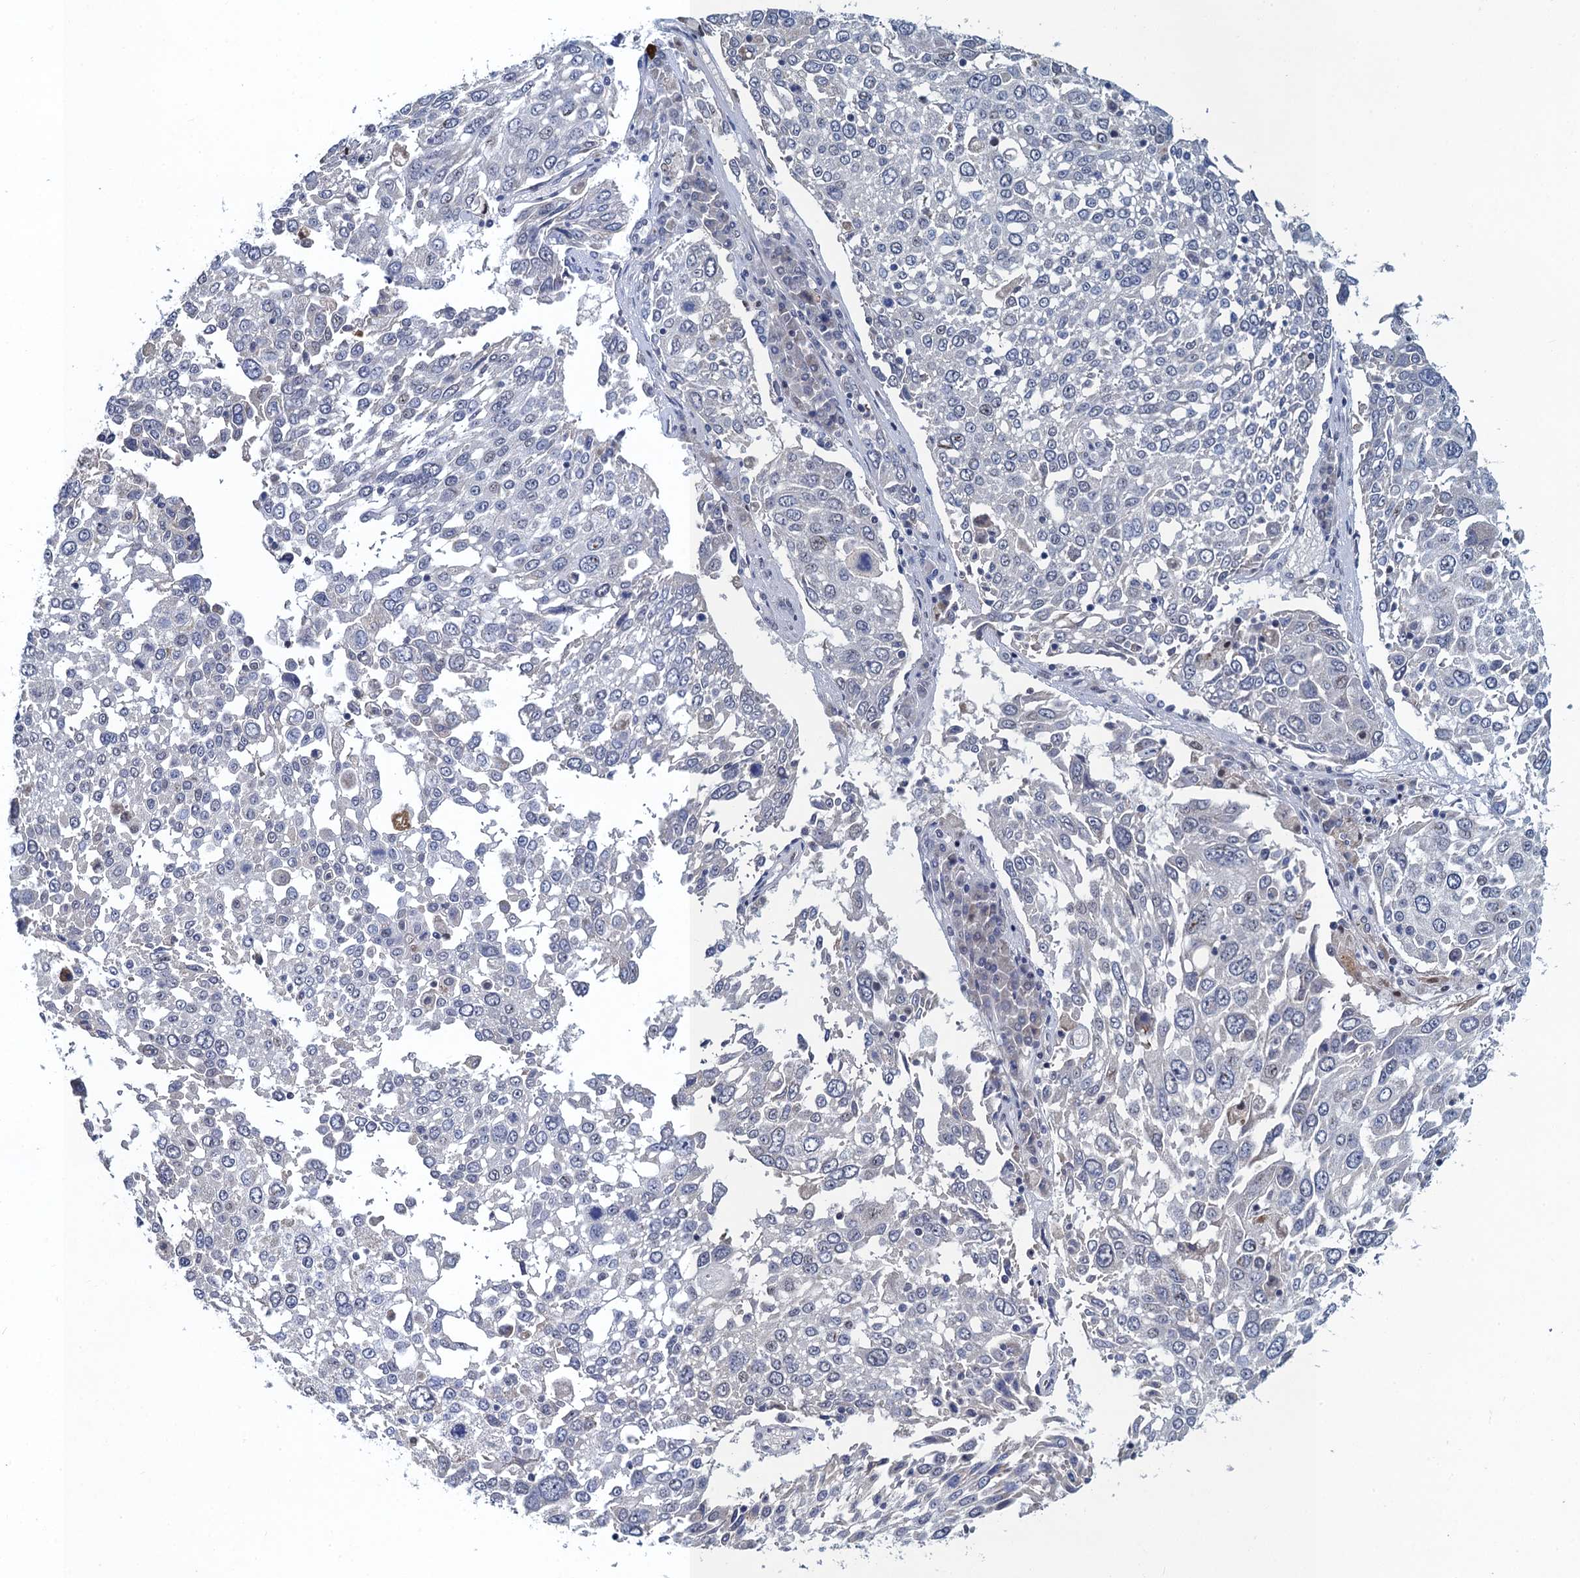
{"staining": {"intensity": "negative", "quantity": "none", "location": "none"}, "tissue": "lung cancer", "cell_type": "Tumor cells", "image_type": "cancer", "snomed": [{"axis": "morphology", "description": "Squamous cell carcinoma, NOS"}, {"axis": "topography", "description": "Lung"}], "caption": "An IHC micrograph of lung squamous cell carcinoma is shown. There is no staining in tumor cells of lung squamous cell carcinoma.", "gene": "ATOSA", "patient": {"sex": "male", "age": 65}}